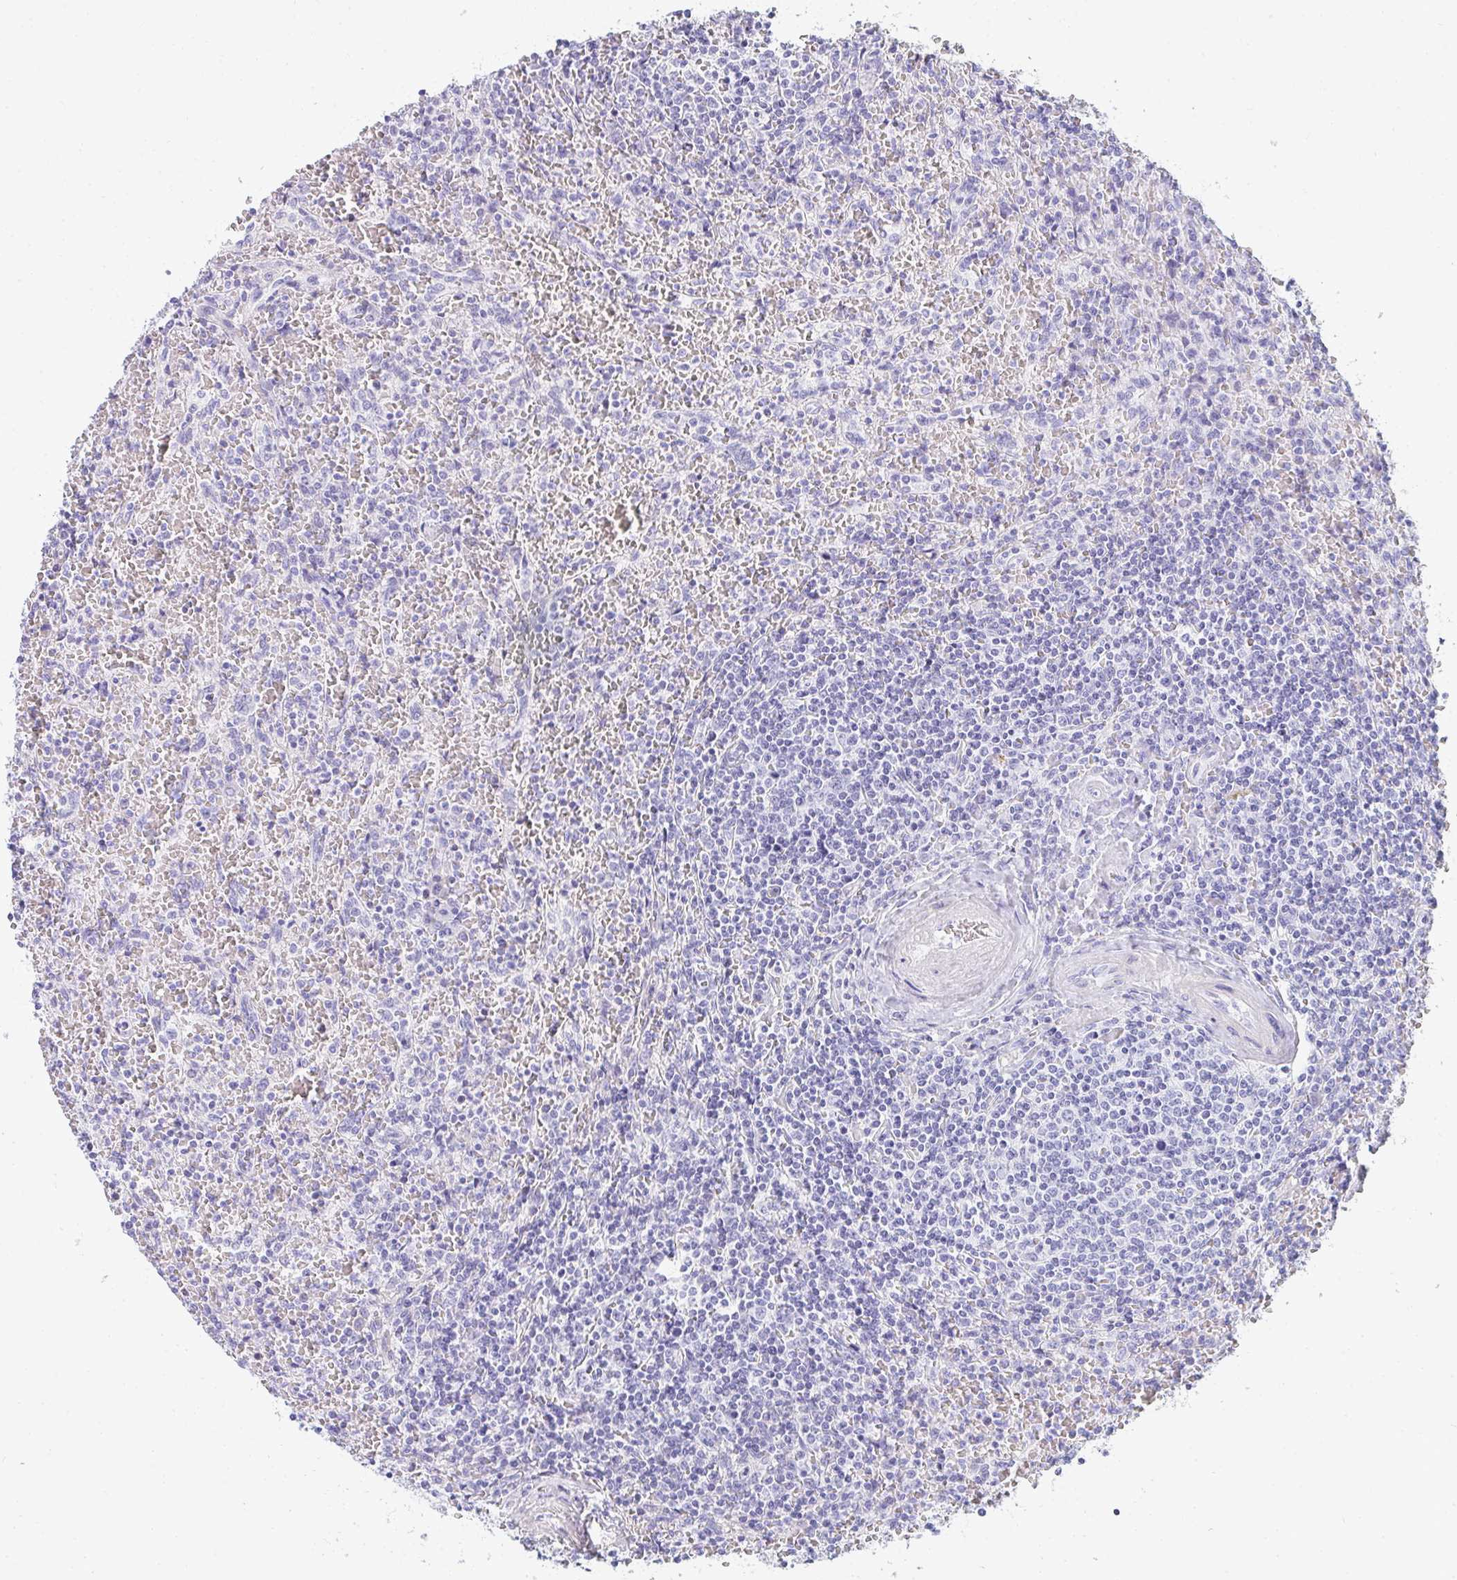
{"staining": {"intensity": "negative", "quantity": "none", "location": "none"}, "tissue": "lymphoma", "cell_type": "Tumor cells", "image_type": "cancer", "snomed": [{"axis": "morphology", "description": "Malignant lymphoma, non-Hodgkin's type, Low grade"}, {"axis": "topography", "description": "Spleen"}], "caption": "The image shows no significant positivity in tumor cells of low-grade malignant lymphoma, non-Hodgkin's type. (DAB IHC visualized using brightfield microscopy, high magnification).", "gene": "PRND", "patient": {"sex": "female", "age": 64}}